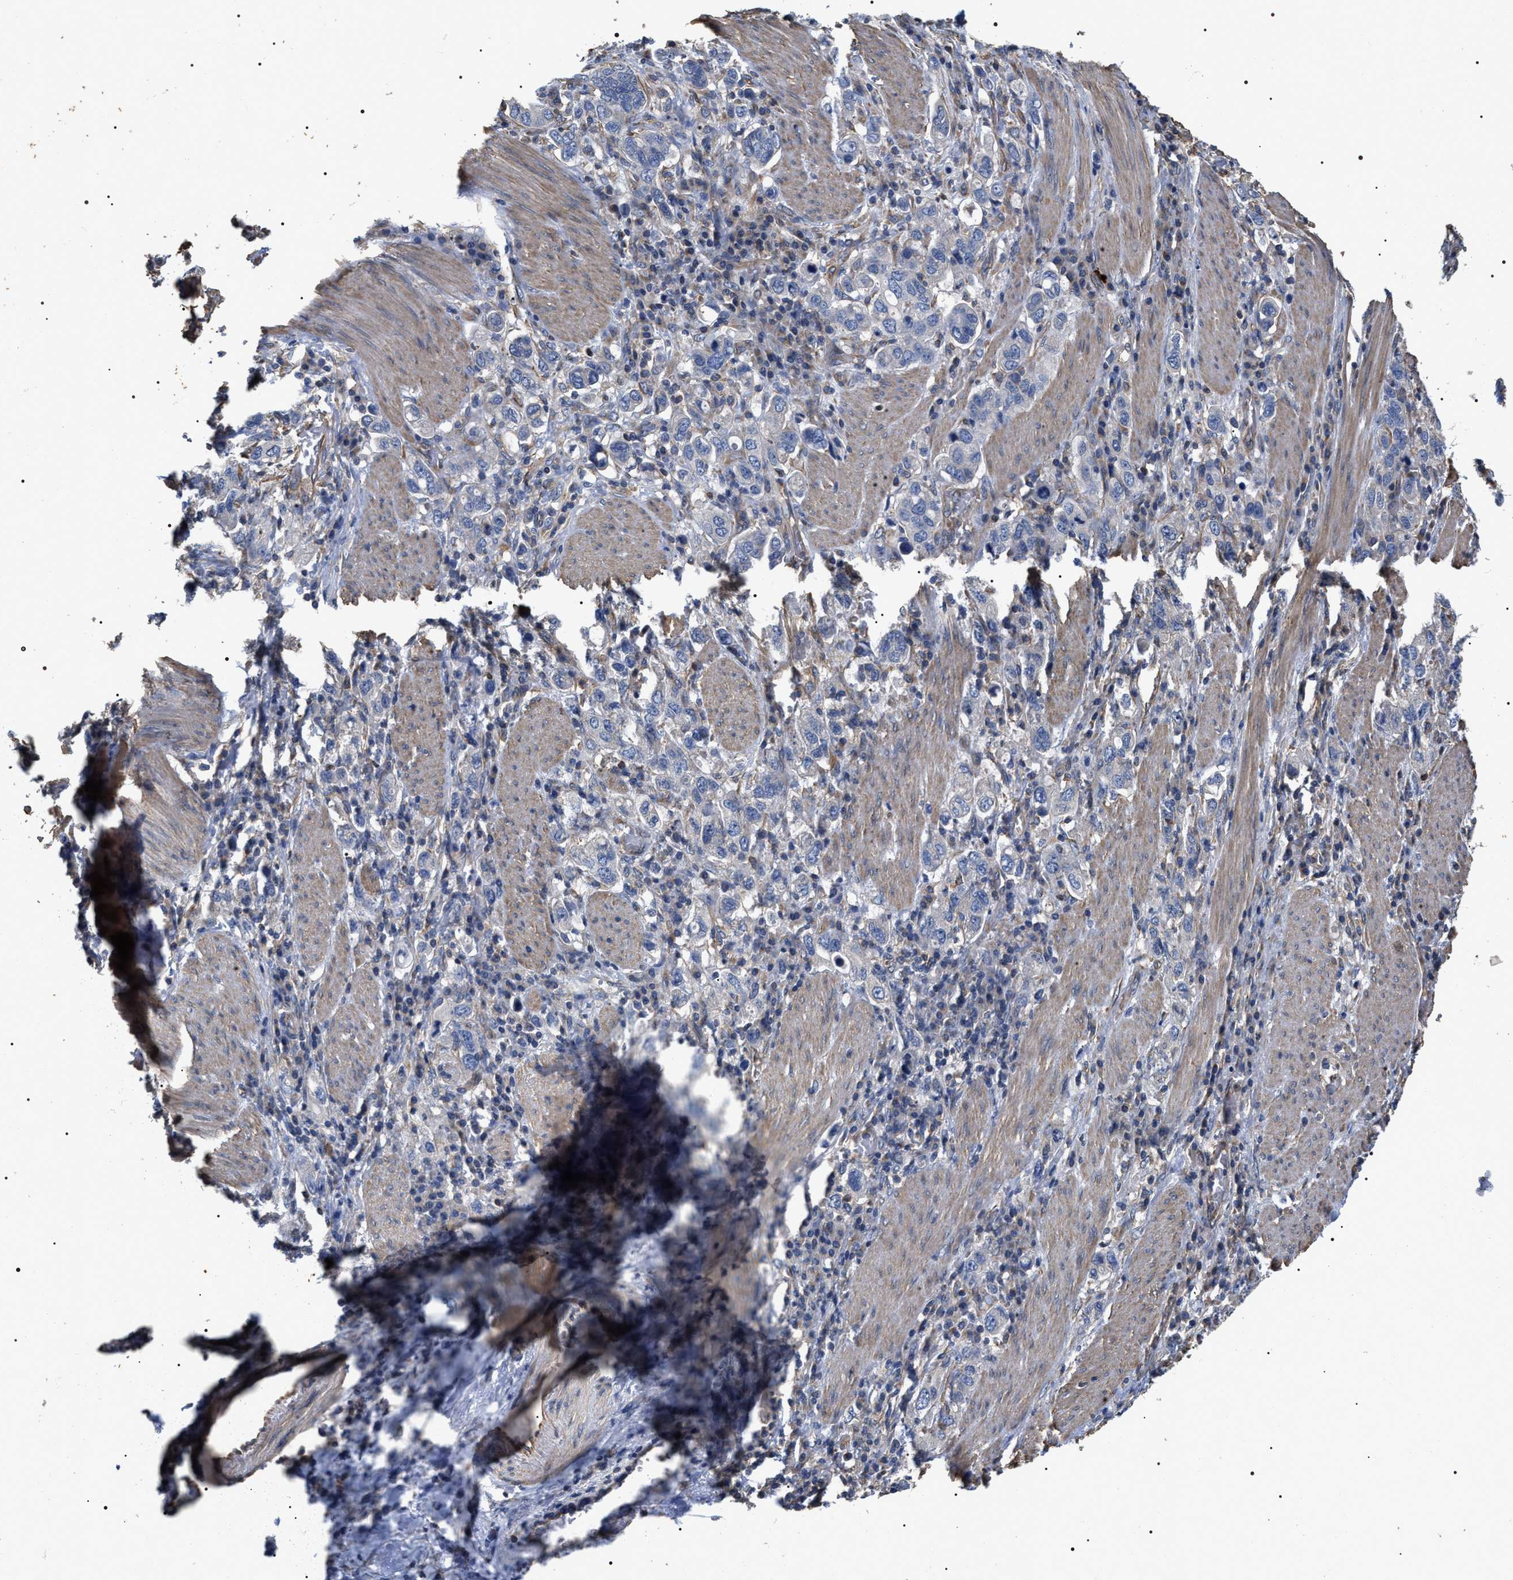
{"staining": {"intensity": "negative", "quantity": "none", "location": "none"}, "tissue": "stomach cancer", "cell_type": "Tumor cells", "image_type": "cancer", "snomed": [{"axis": "morphology", "description": "Adenocarcinoma, NOS"}, {"axis": "topography", "description": "Stomach, upper"}], "caption": "Tumor cells are negative for brown protein staining in adenocarcinoma (stomach).", "gene": "TSPAN33", "patient": {"sex": "male", "age": 62}}